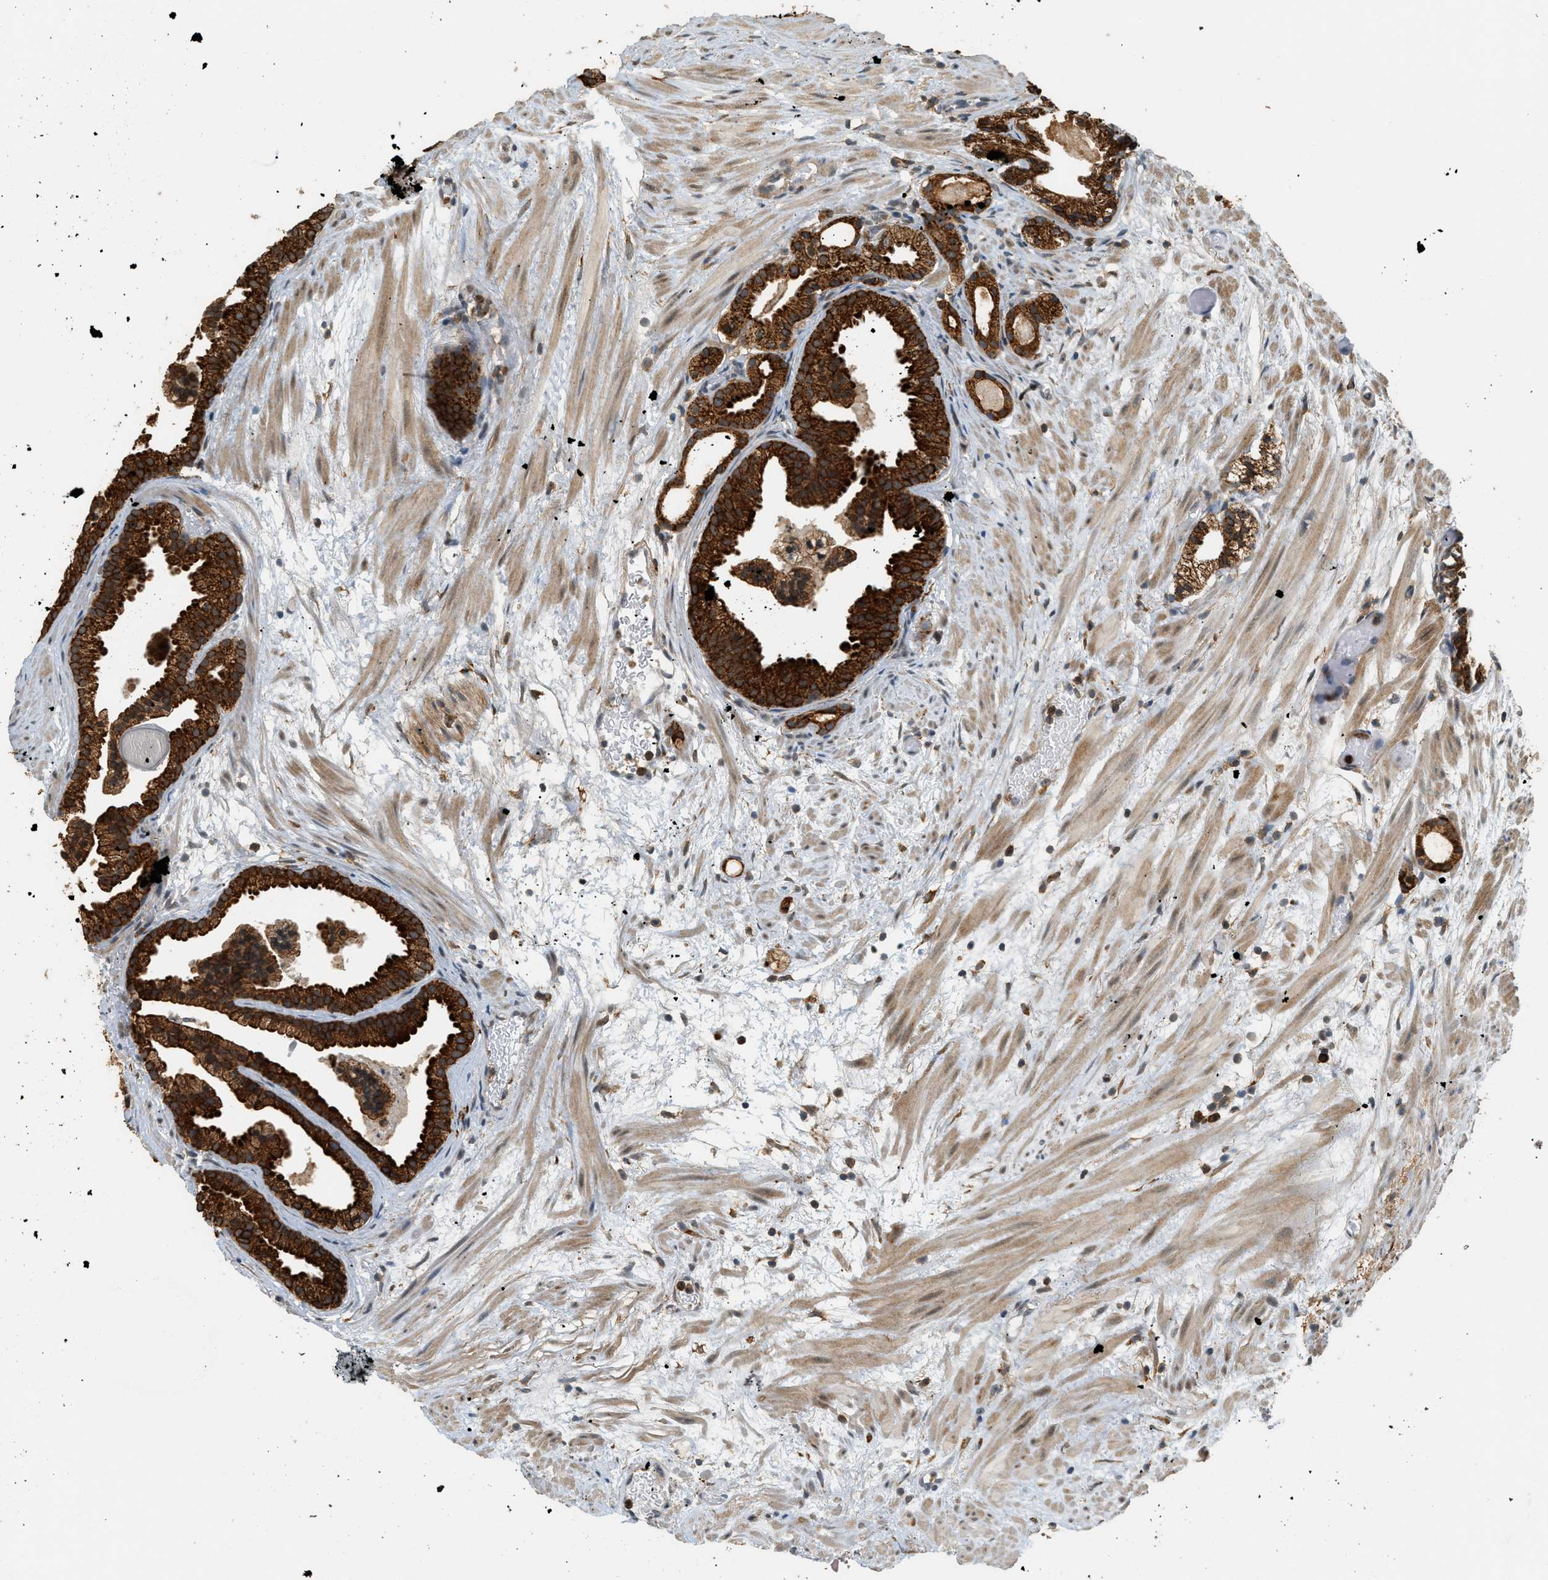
{"staining": {"intensity": "strong", "quantity": ">75%", "location": "cytoplasmic/membranous"}, "tissue": "prostate cancer", "cell_type": "Tumor cells", "image_type": "cancer", "snomed": [{"axis": "morphology", "description": "Adenocarcinoma, Low grade"}, {"axis": "topography", "description": "Prostate"}], "caption": "Immunohistochemistry (DAB) staining of human prostate cancer demonstrates strong cytoplasmic/membranous protein staining in approximately >75% of tumor cells.", "gene": "SEMA4D", "patient": {"sex": "male", "age": 89}}